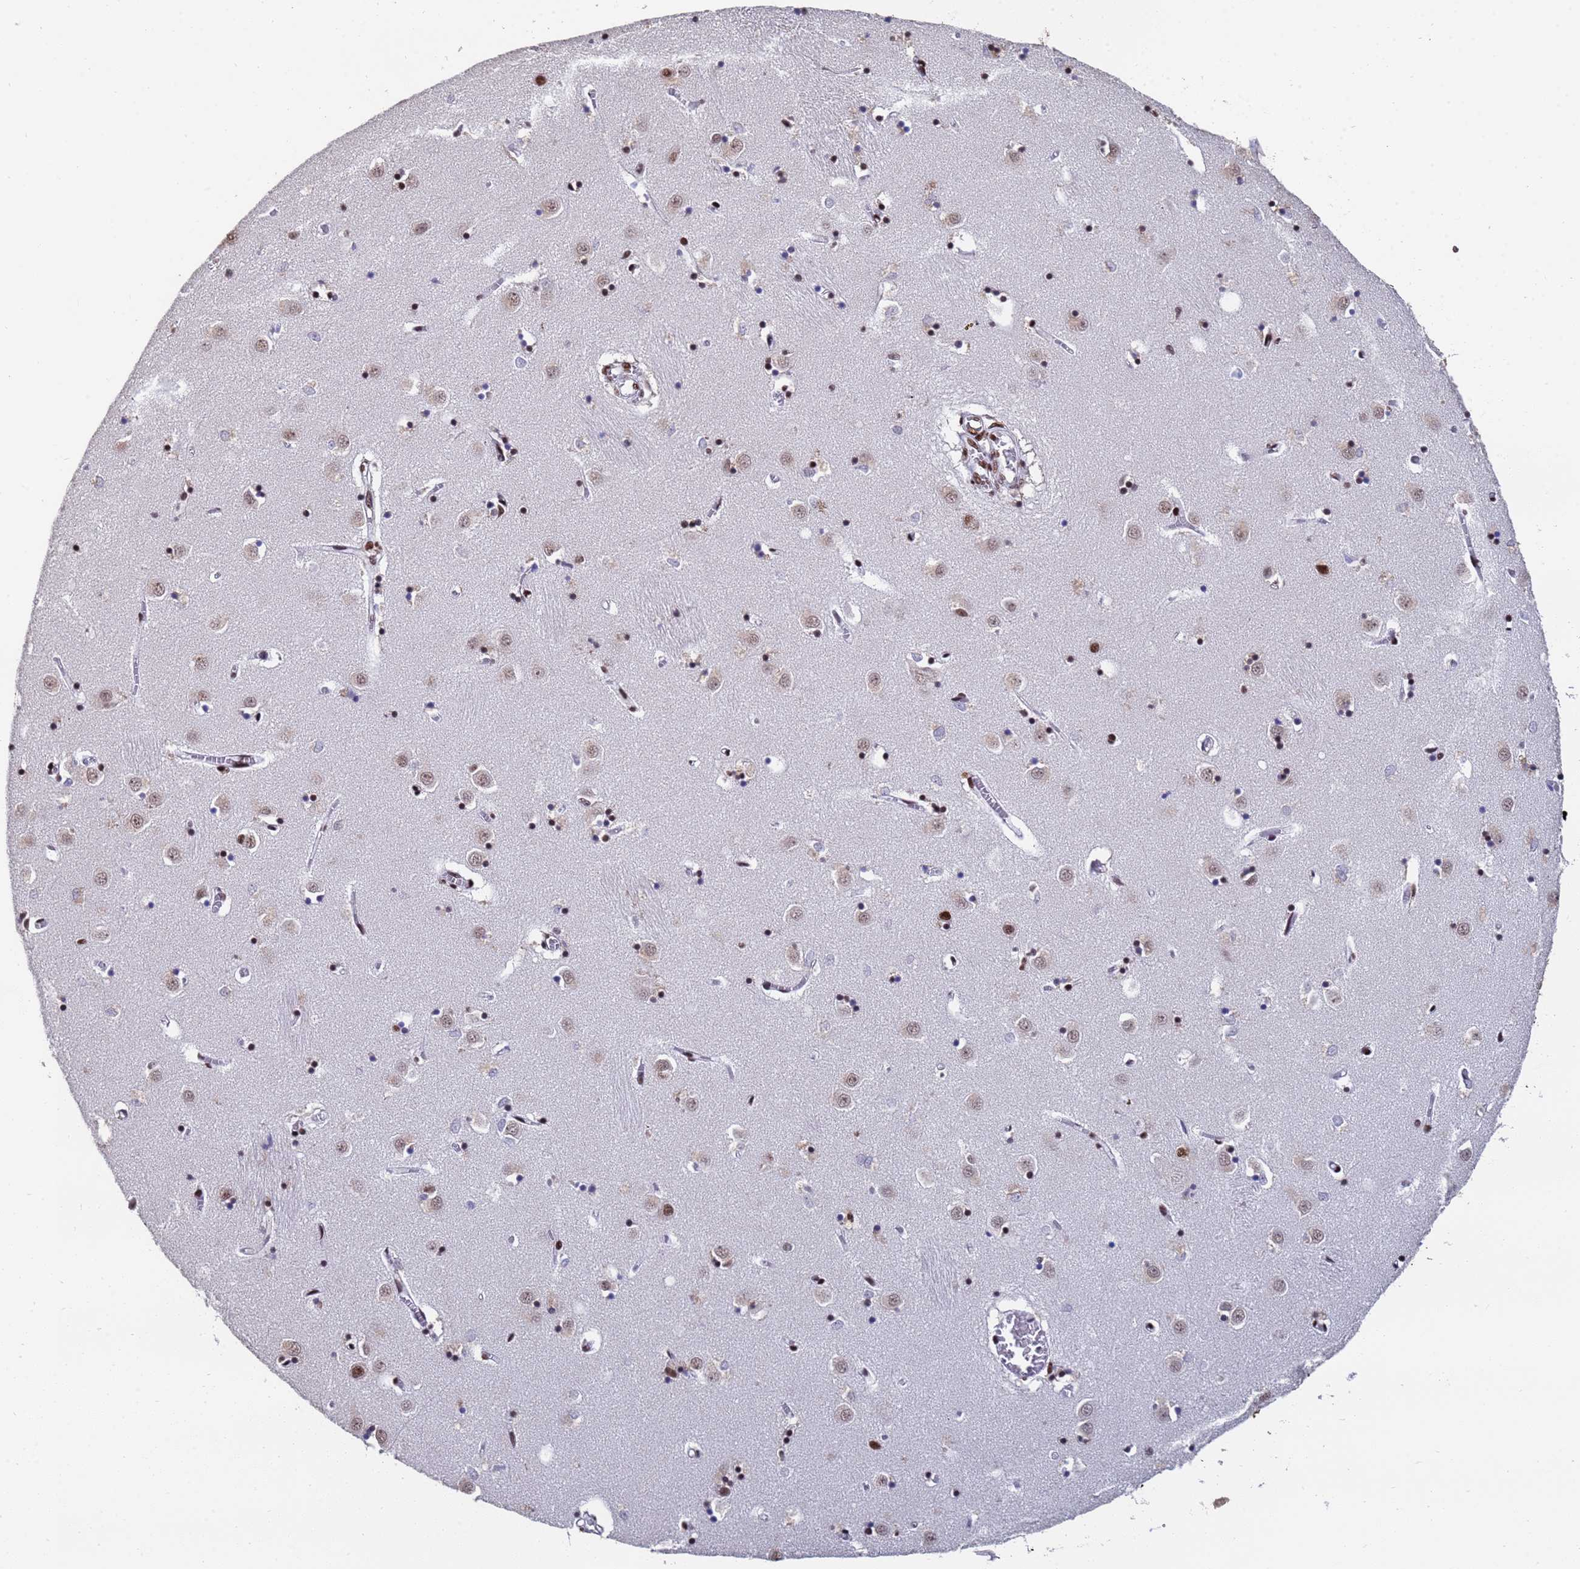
{"staining": {"intensity": "strong", "quantity": "25%-75%", "location": "nuclear"}, "tissue": "caudate", "cell_type": "Glial cells", "image_type": "normal", "snomed": [{"axis": "morphology", "description": "Normal tissue, NOS"}, {"axis": "topography", "description": "Lateral ventricle wall"}], "caption": "The image displays staining of unremarkable caudate, revealing strong nuclear protein positivity (brown color) within glial cells.", "gene": "SF3B2", "patient": {"sex": "male", "age": 70}}